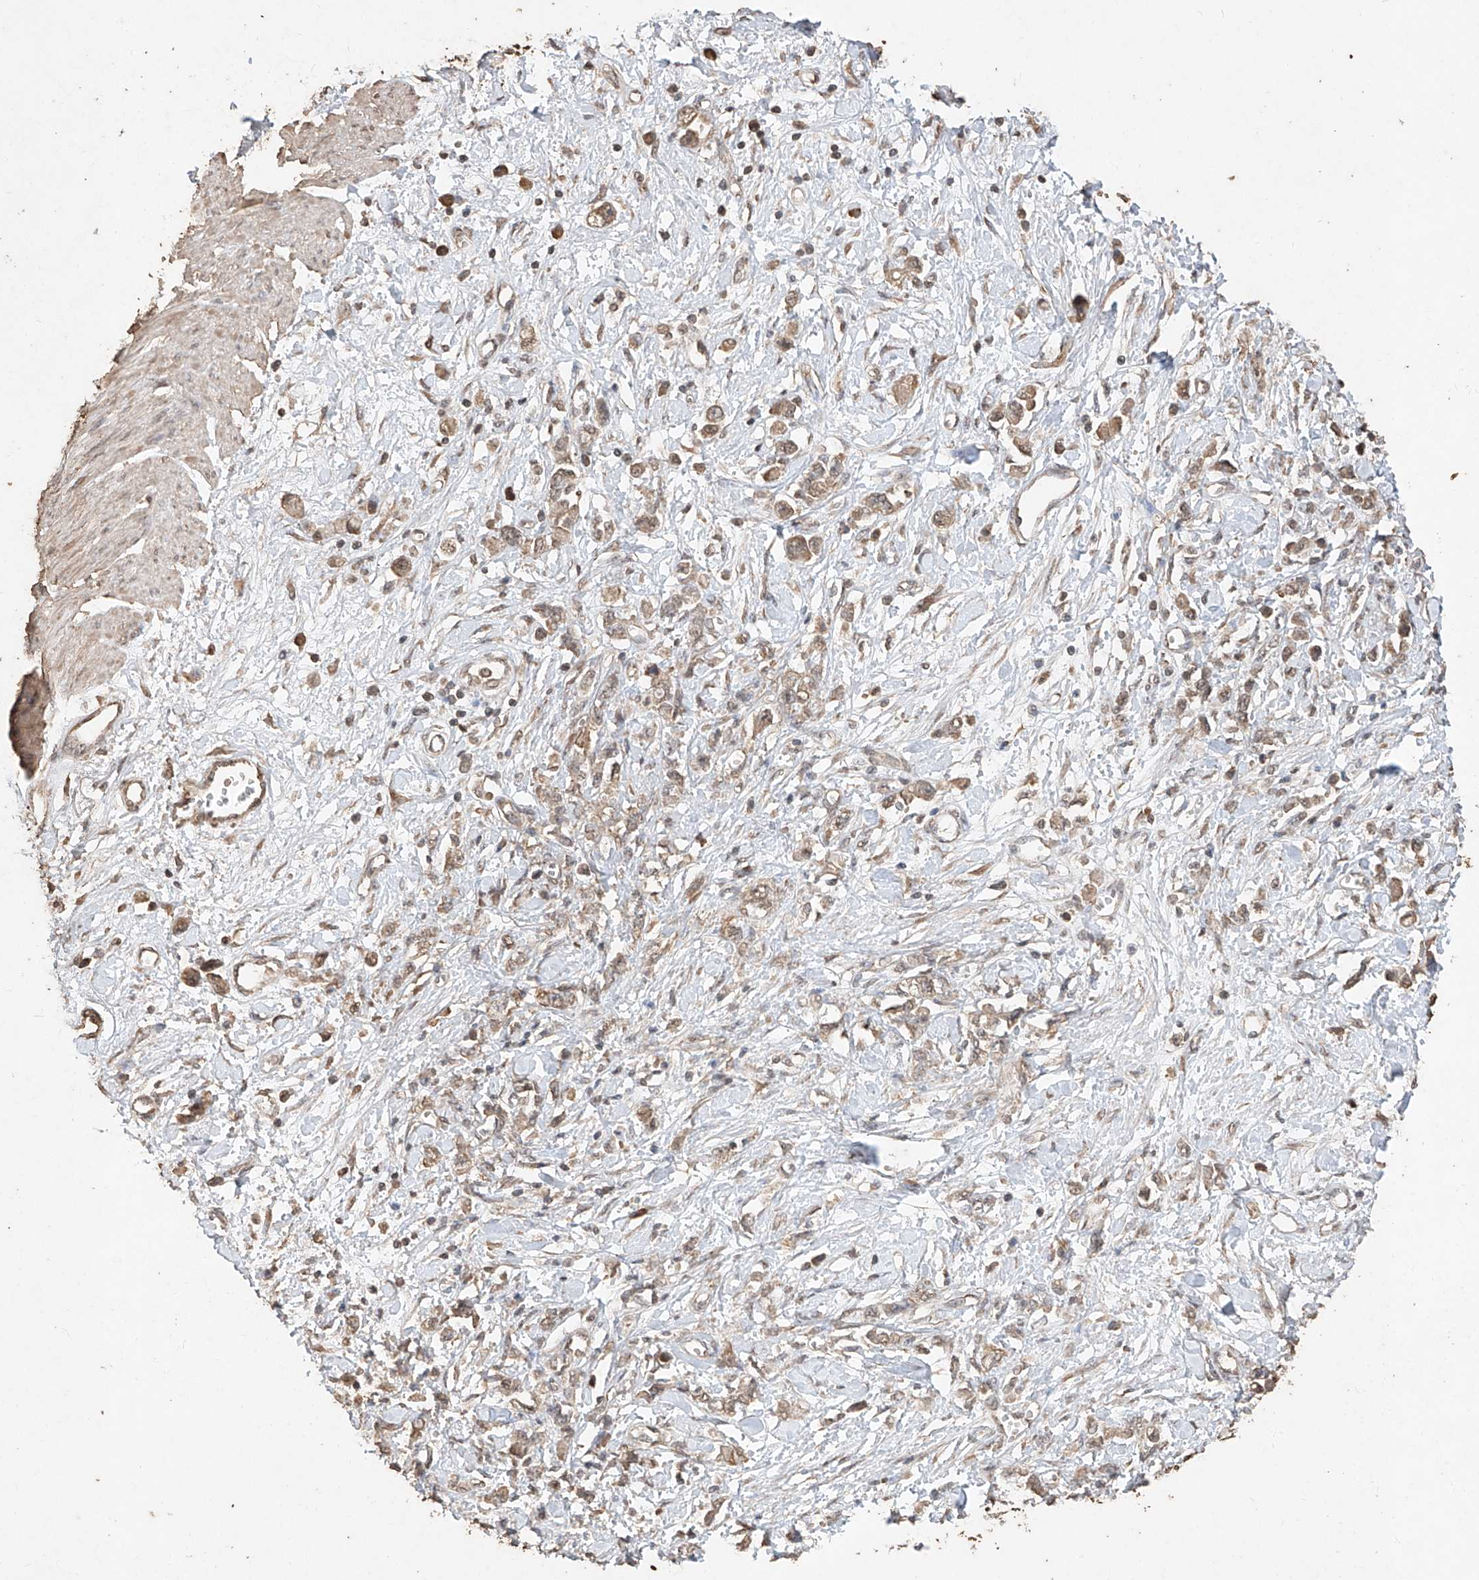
{"staining": {"intensity": "moderate", "quantity": ">75%", "location": "cytoplasmic/membranous"}, "tissue": "stomach cancer", "cell_type": "Tumor cells", "image_type": "cancer", "snomed": [{"axis": "morphology", "description": "Adenocarcinoma, NOS"}, {"axis": "topography", "description": "Stomach"}], "caption": "High-magnification brightfield microscopy of adenocarcinoma (stomach) stained with DAB (3,3'-diaminobenzidine) (brown) and counterstained with hematoxylin (blue). tumor cells exhibit moderate cytoplasmic/membranous positivity is identified in approximately>75% of cells.", "gene": "ELOVL1", "patient": {"sex": "female", "age": 76}}